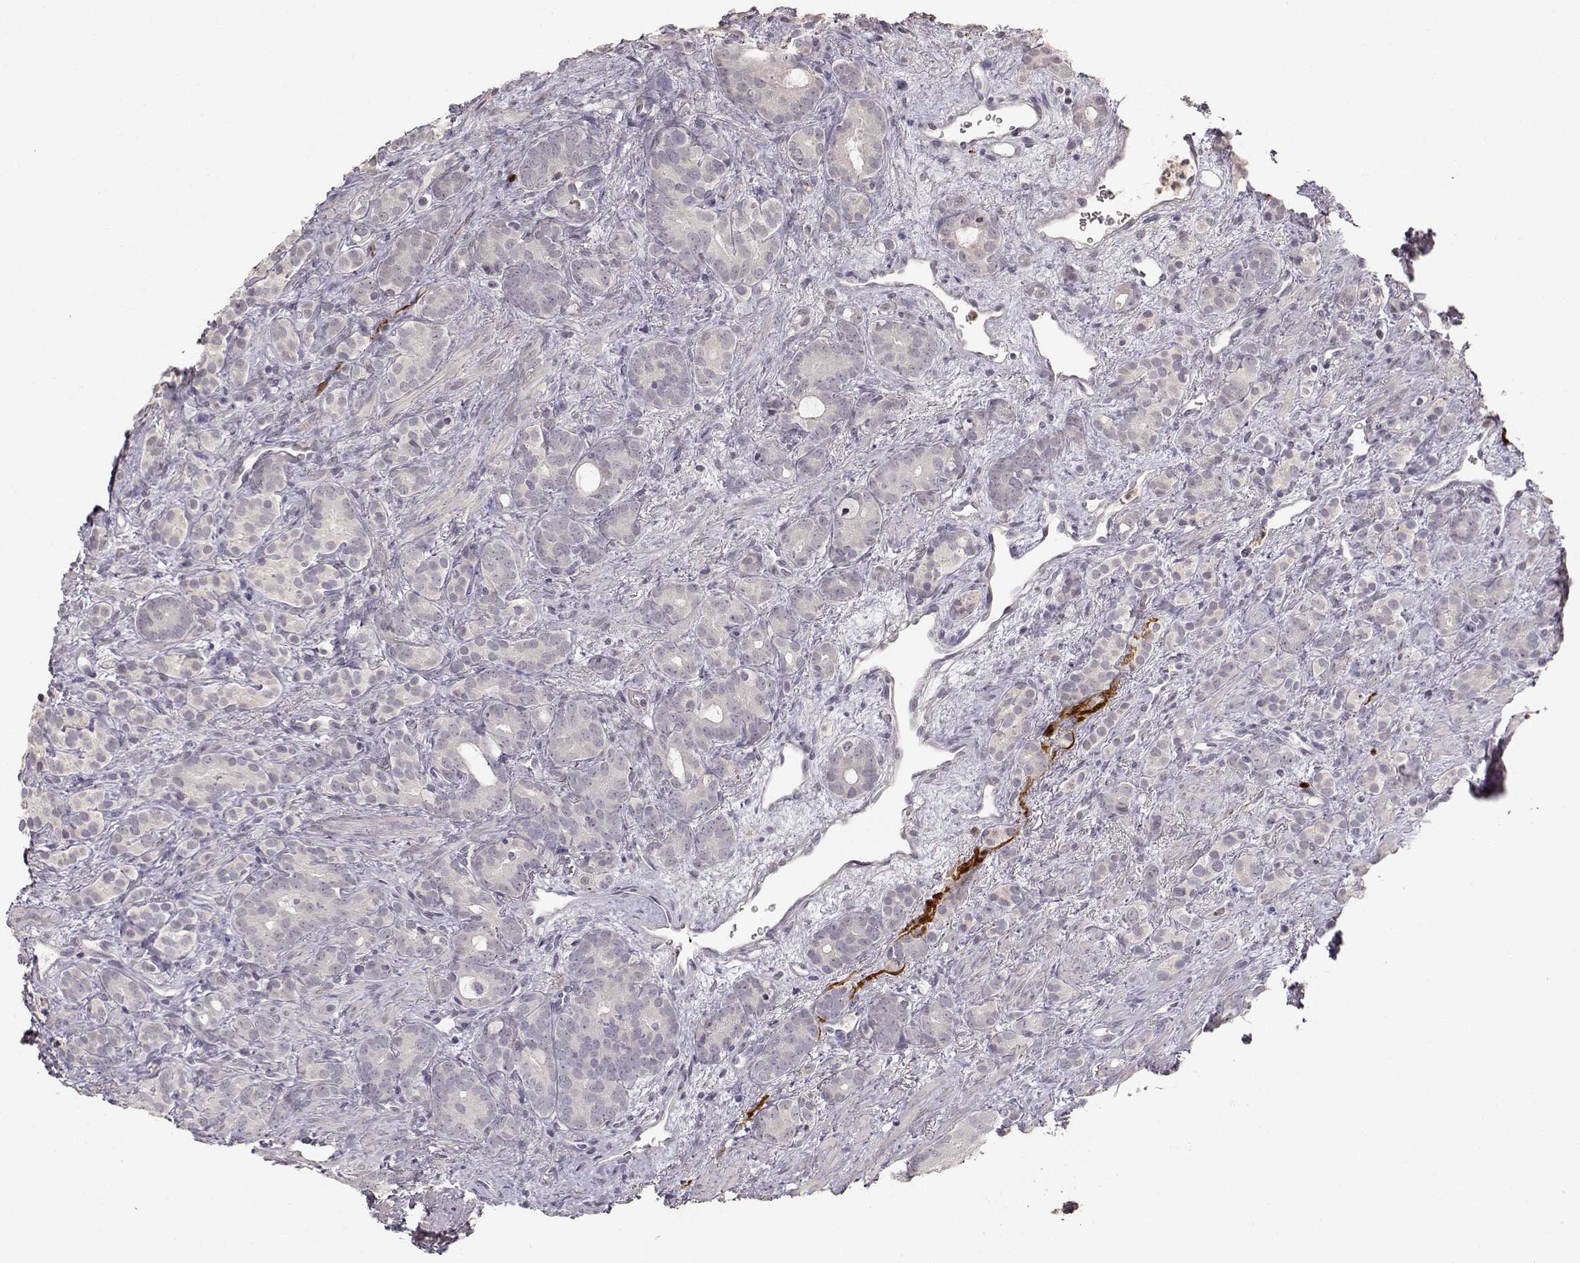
{"staining": {"intensity": "negative", "quantity": "none", "location": "none"}, "tissue": "prostate cancer", "cell_type": "Tumor cells", "image_type": "cancer", "snomed": [{"axis": "morphology", "description": "Adenocarcinoma, High grade"}, {"axis": "topography", "description": "Prostate"}], "caption": "High power microscopy image of an immunohistochemistry (IHC) image of prostate high-grade adenocarcinoma, revealing no significant expression in tumor cells.", "gene": "S100B", "patient": {"sex": "male", "age": 84}}